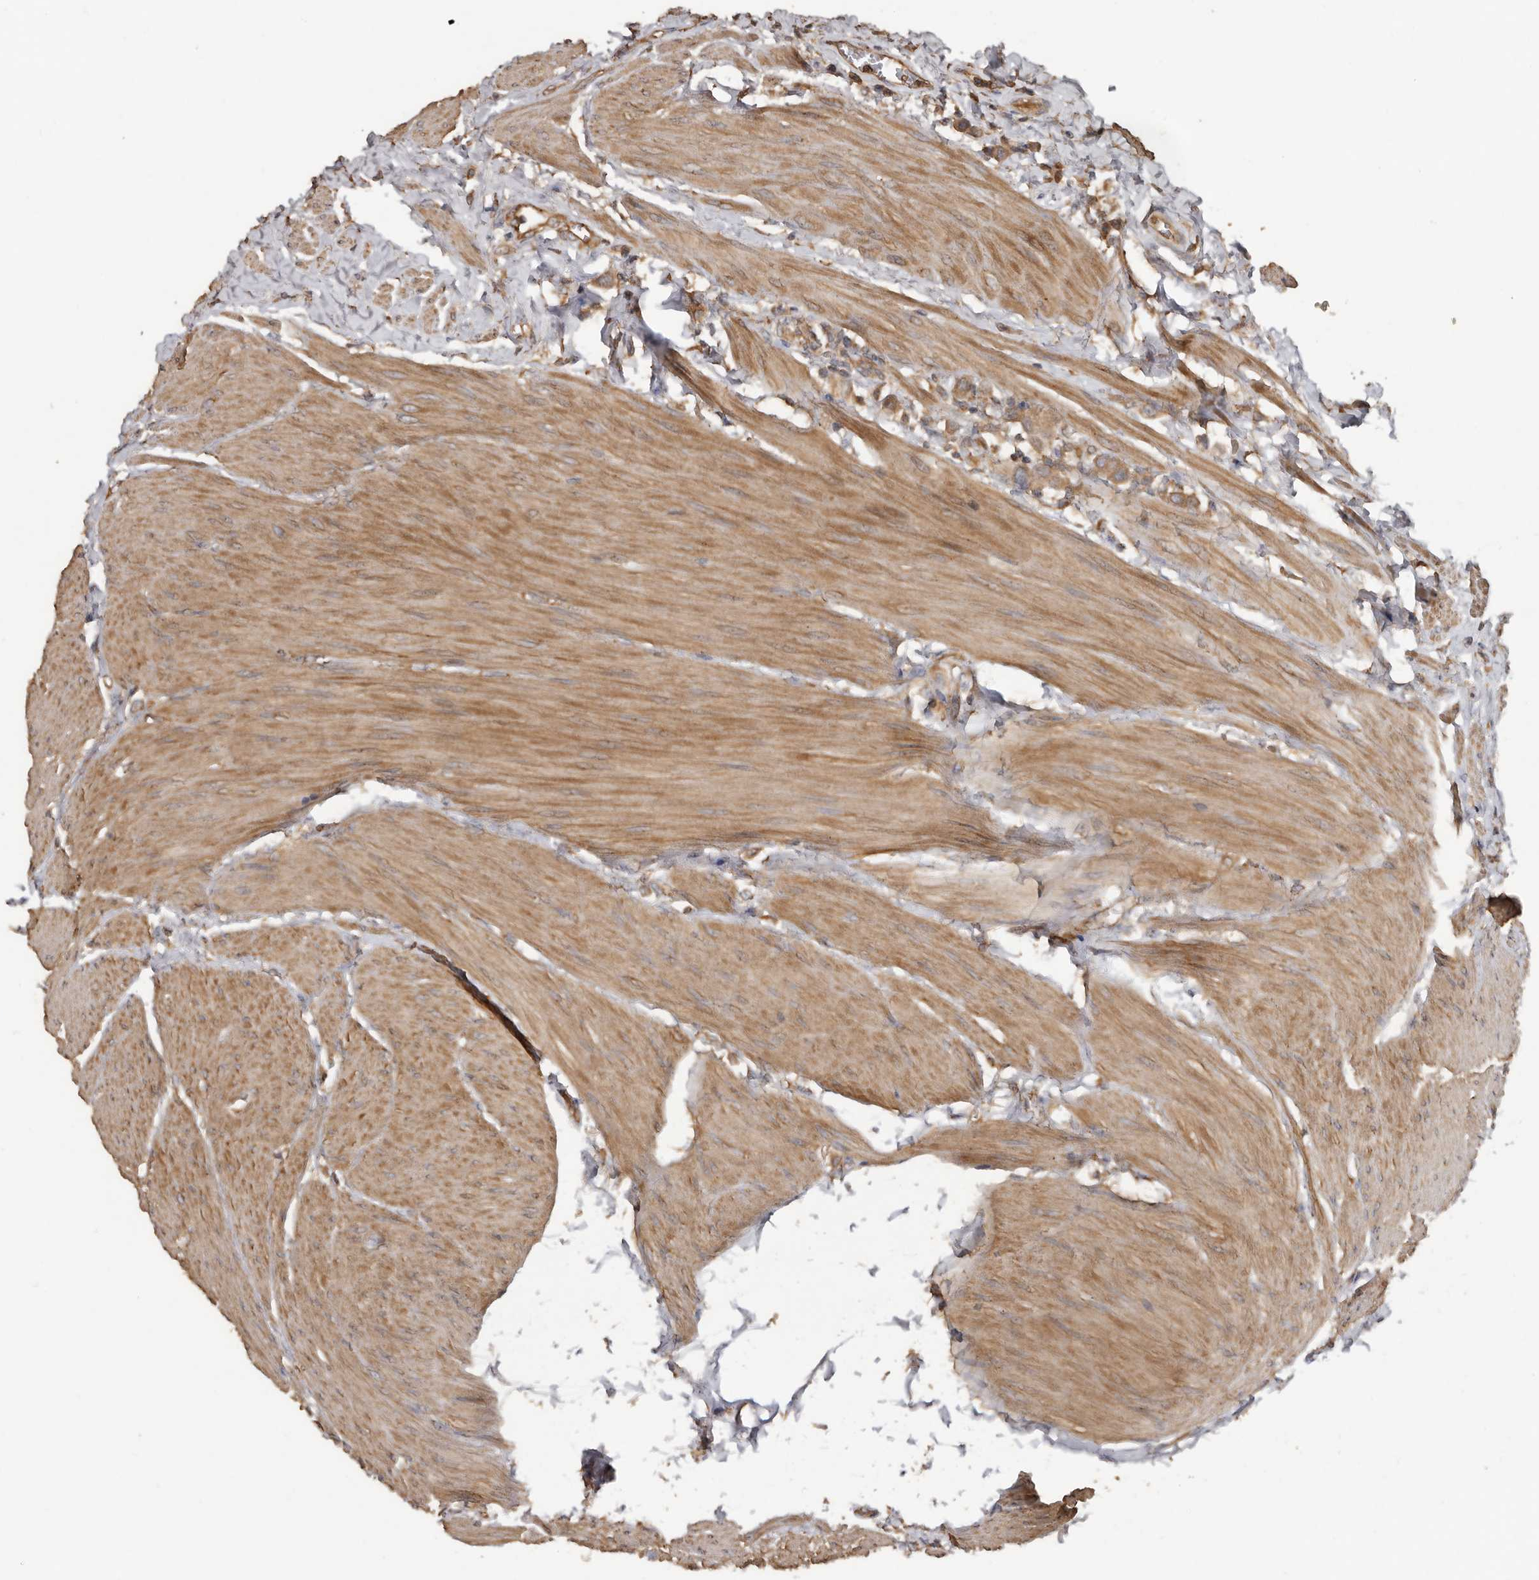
{"staining": {"intensity": "moderate", "quantity": ">75%", "location": "cytoplasmic/membranous"}, "tissue": "urothelial cancer", "cell_type": "Tumor cells", "image_type": "cancer", "snomed": [{"axis": "morphology", "description": "Urothelial carcinoma, High grade"}, {"axis": "topography", "description": "Urinary bladder"}], "caption": "Urothelial cancer stained with a brown dye displays moderate cytoplasmic/membranous positive staining in about >75% of tumor cells.", "gene": "FLCN", "patient": {"sex": "male", "age": 50}}